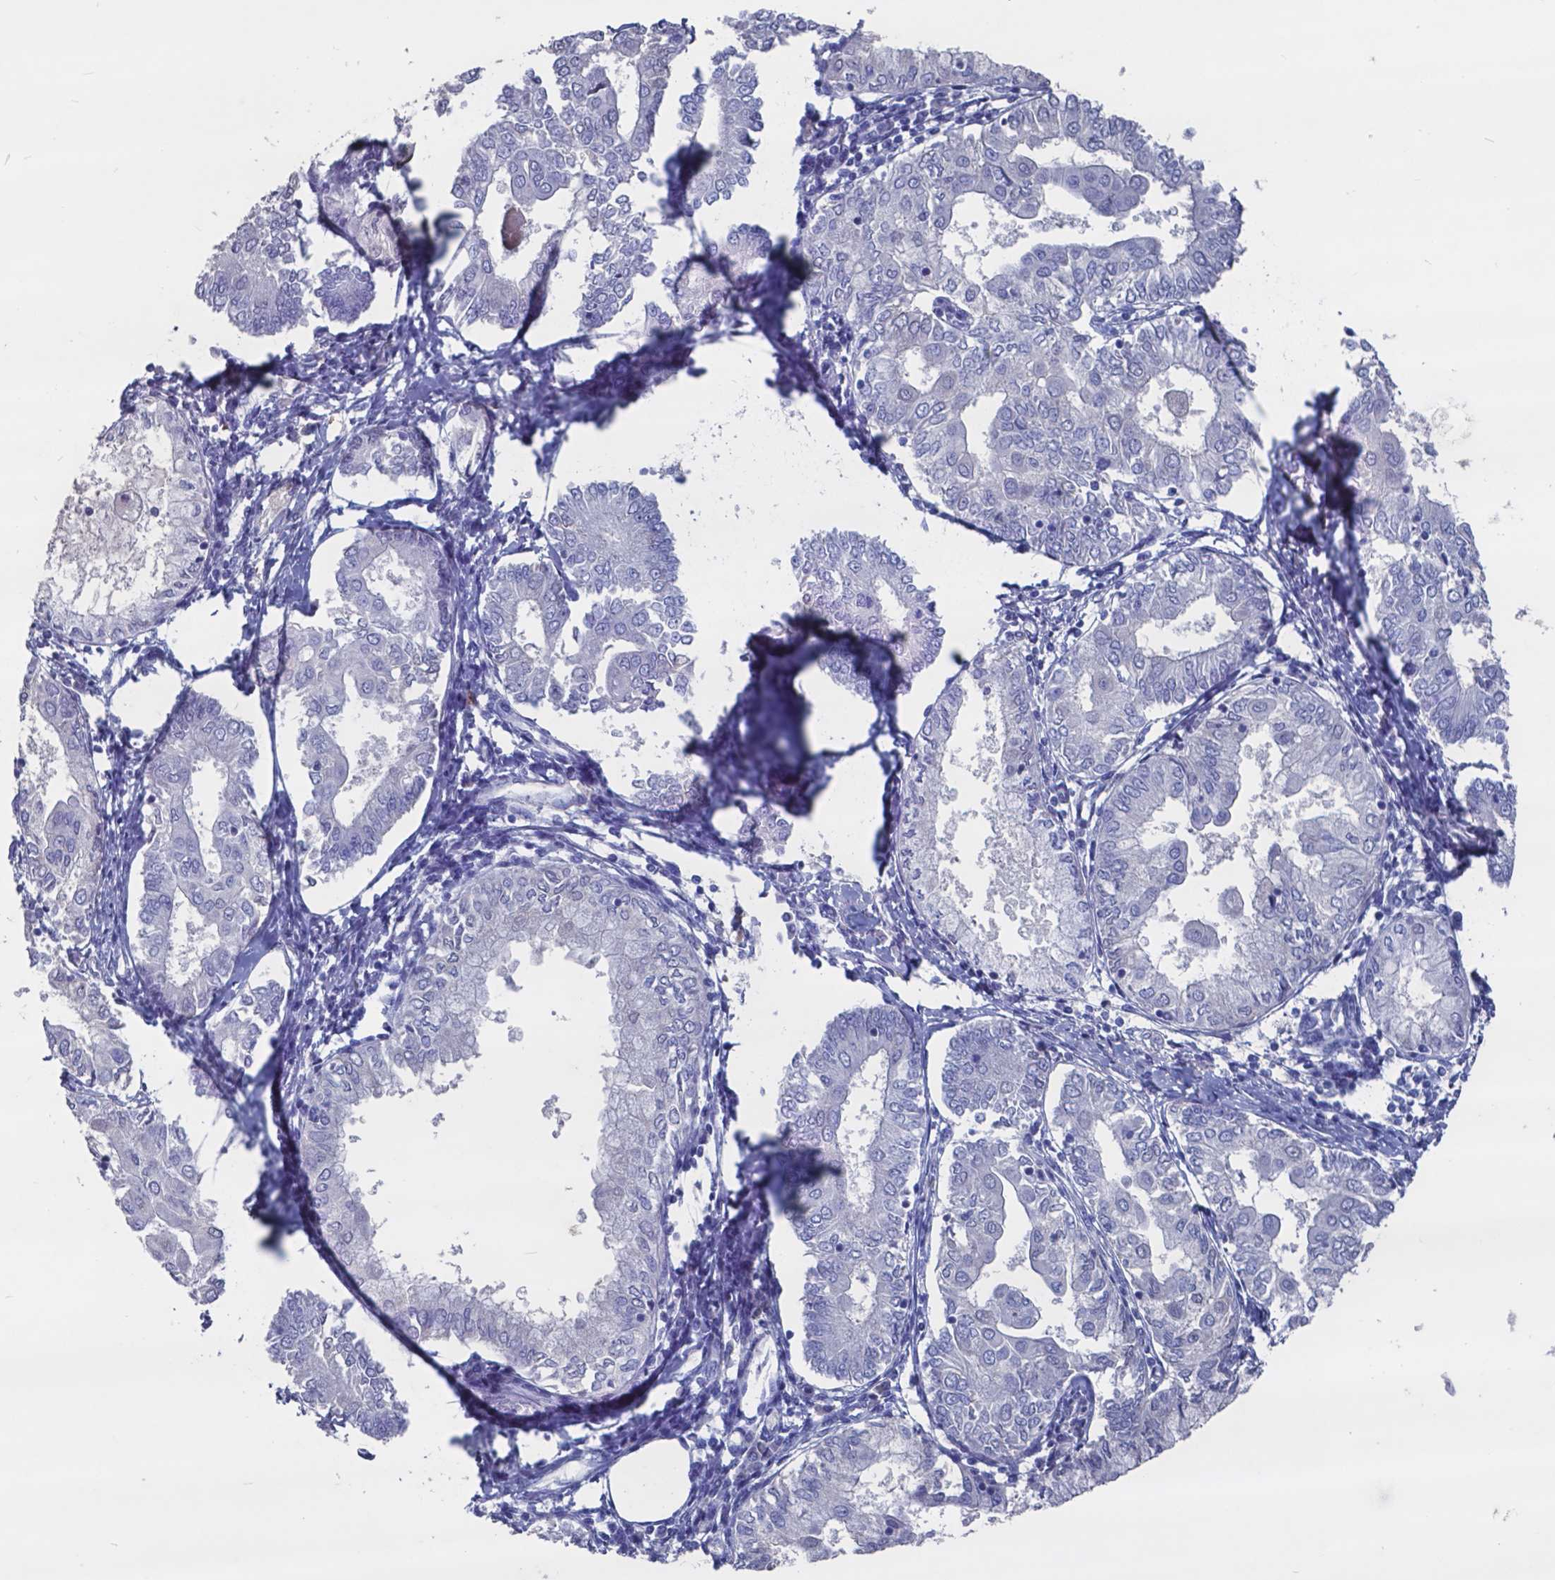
{"staining": {"intensity": "negative", "quantity": "none", "location": "none"}, "tissue": "endometrial cancer", "cell_type": "Tumor cells", "image_type": "cancer", "snomed": [{"axis": "morphology", "description": "Adenocarcinoma, NOS"}, {"axis": "topography", "description": "Endometrium"}], "caption": "High power microscopy histopathology image of an immunohistochemistry micrograph of endometrial cancer (adenocarcinoma), revealing no significant expression in tumor cells. The staining was performed using DAB to visualize the protein expression in brown, while the nuclei were stained in blue with hematoxylin (Magnification: 20x).", "gene": "TTR", "patient": {"sex": "female", "age": 68}}